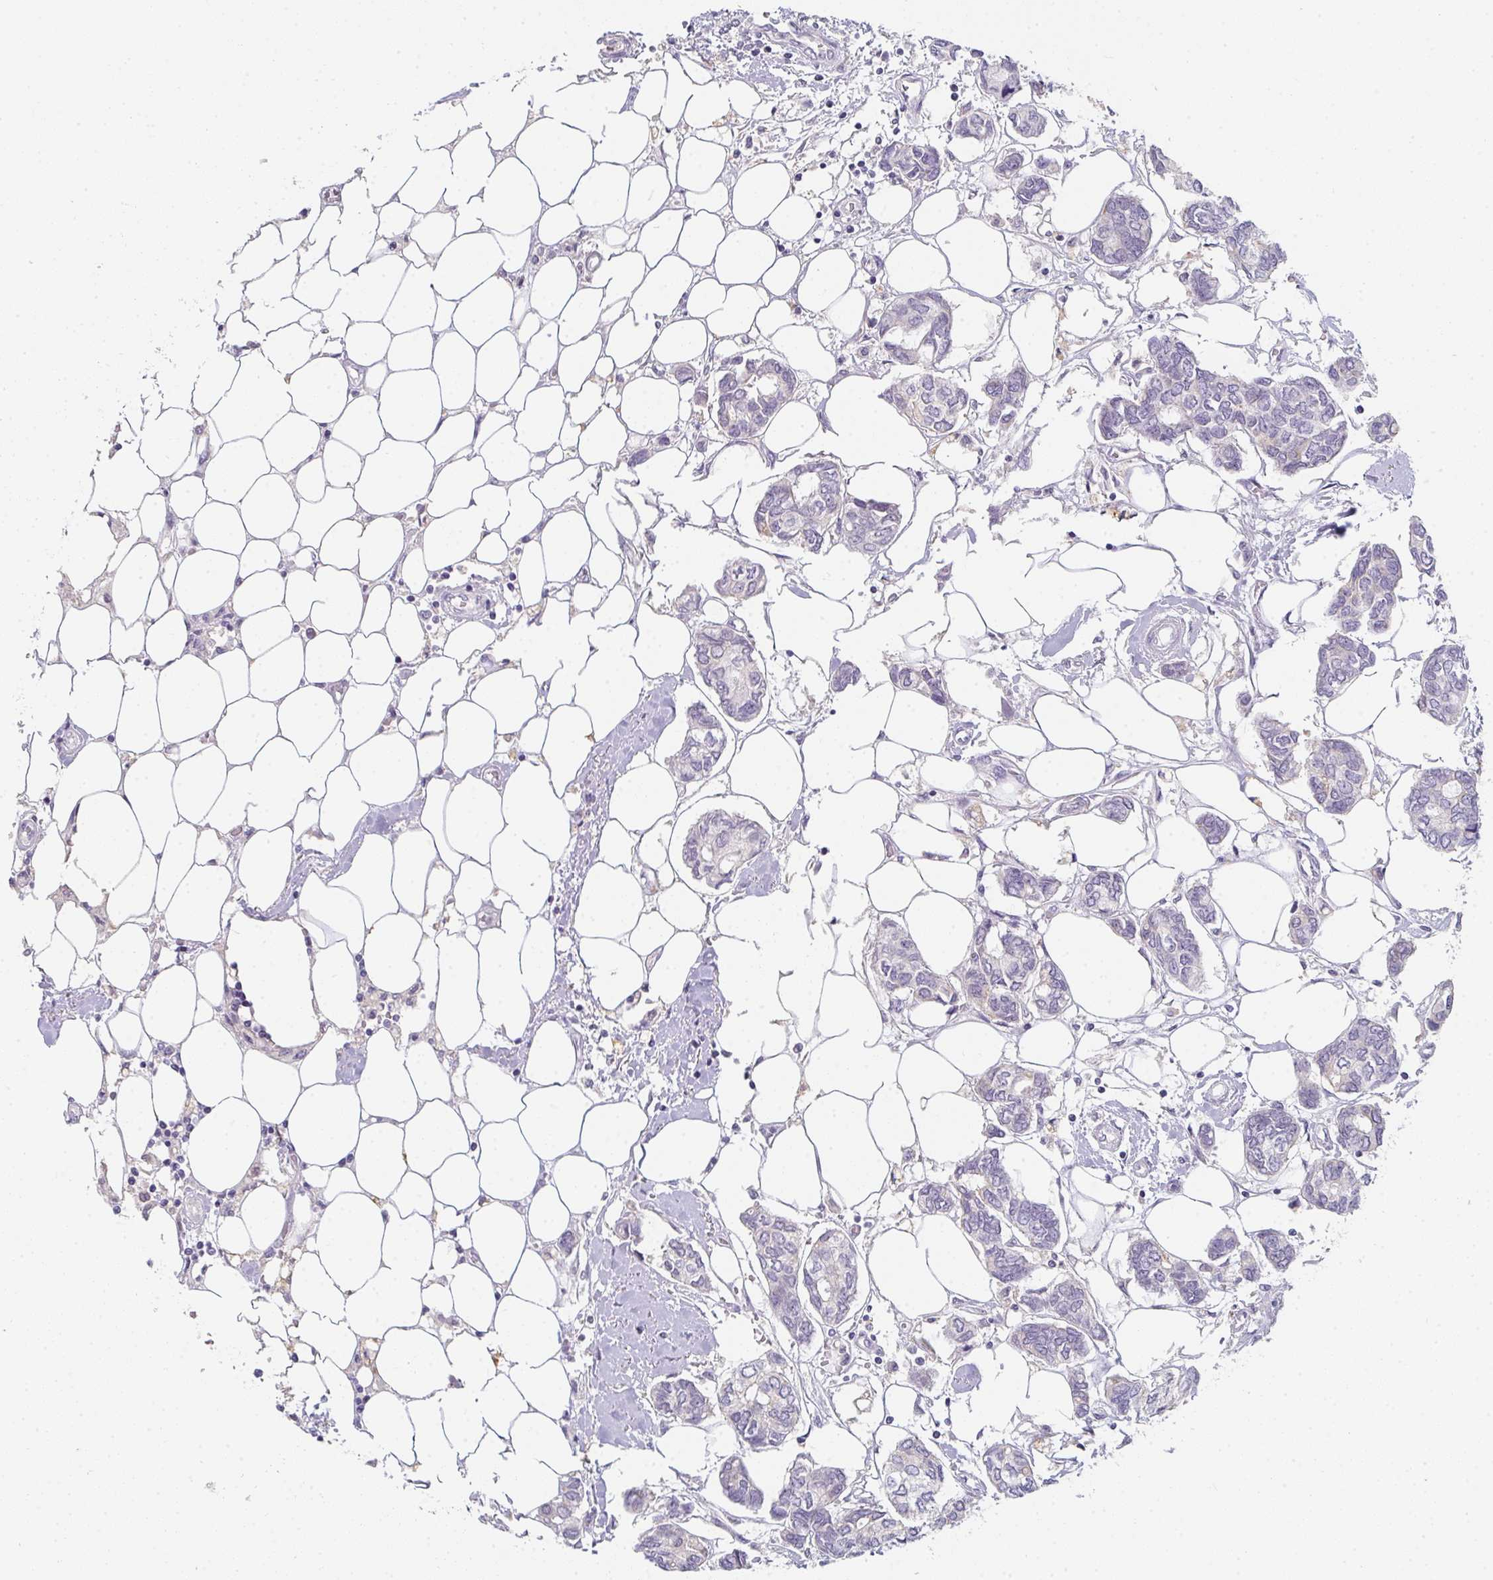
{"staining": {"intensity": "weak", "quantity": "<25%", "location": "cytoplasmic/membranous"}, "tissue": "breast cancer", "cell_type": "Tumor cells", "image_type": "cancer", "snomed": [{"axis": "morphology", "description": "Duct carcinoma"}, {"axis": "topography", "description": "Breast"}], "caption": "Tumor cells show no significant protein staining in breast intraductal carcinoma.", "gene": "C1QTNF8", "patient": {"sex": "female", "age": 73}}